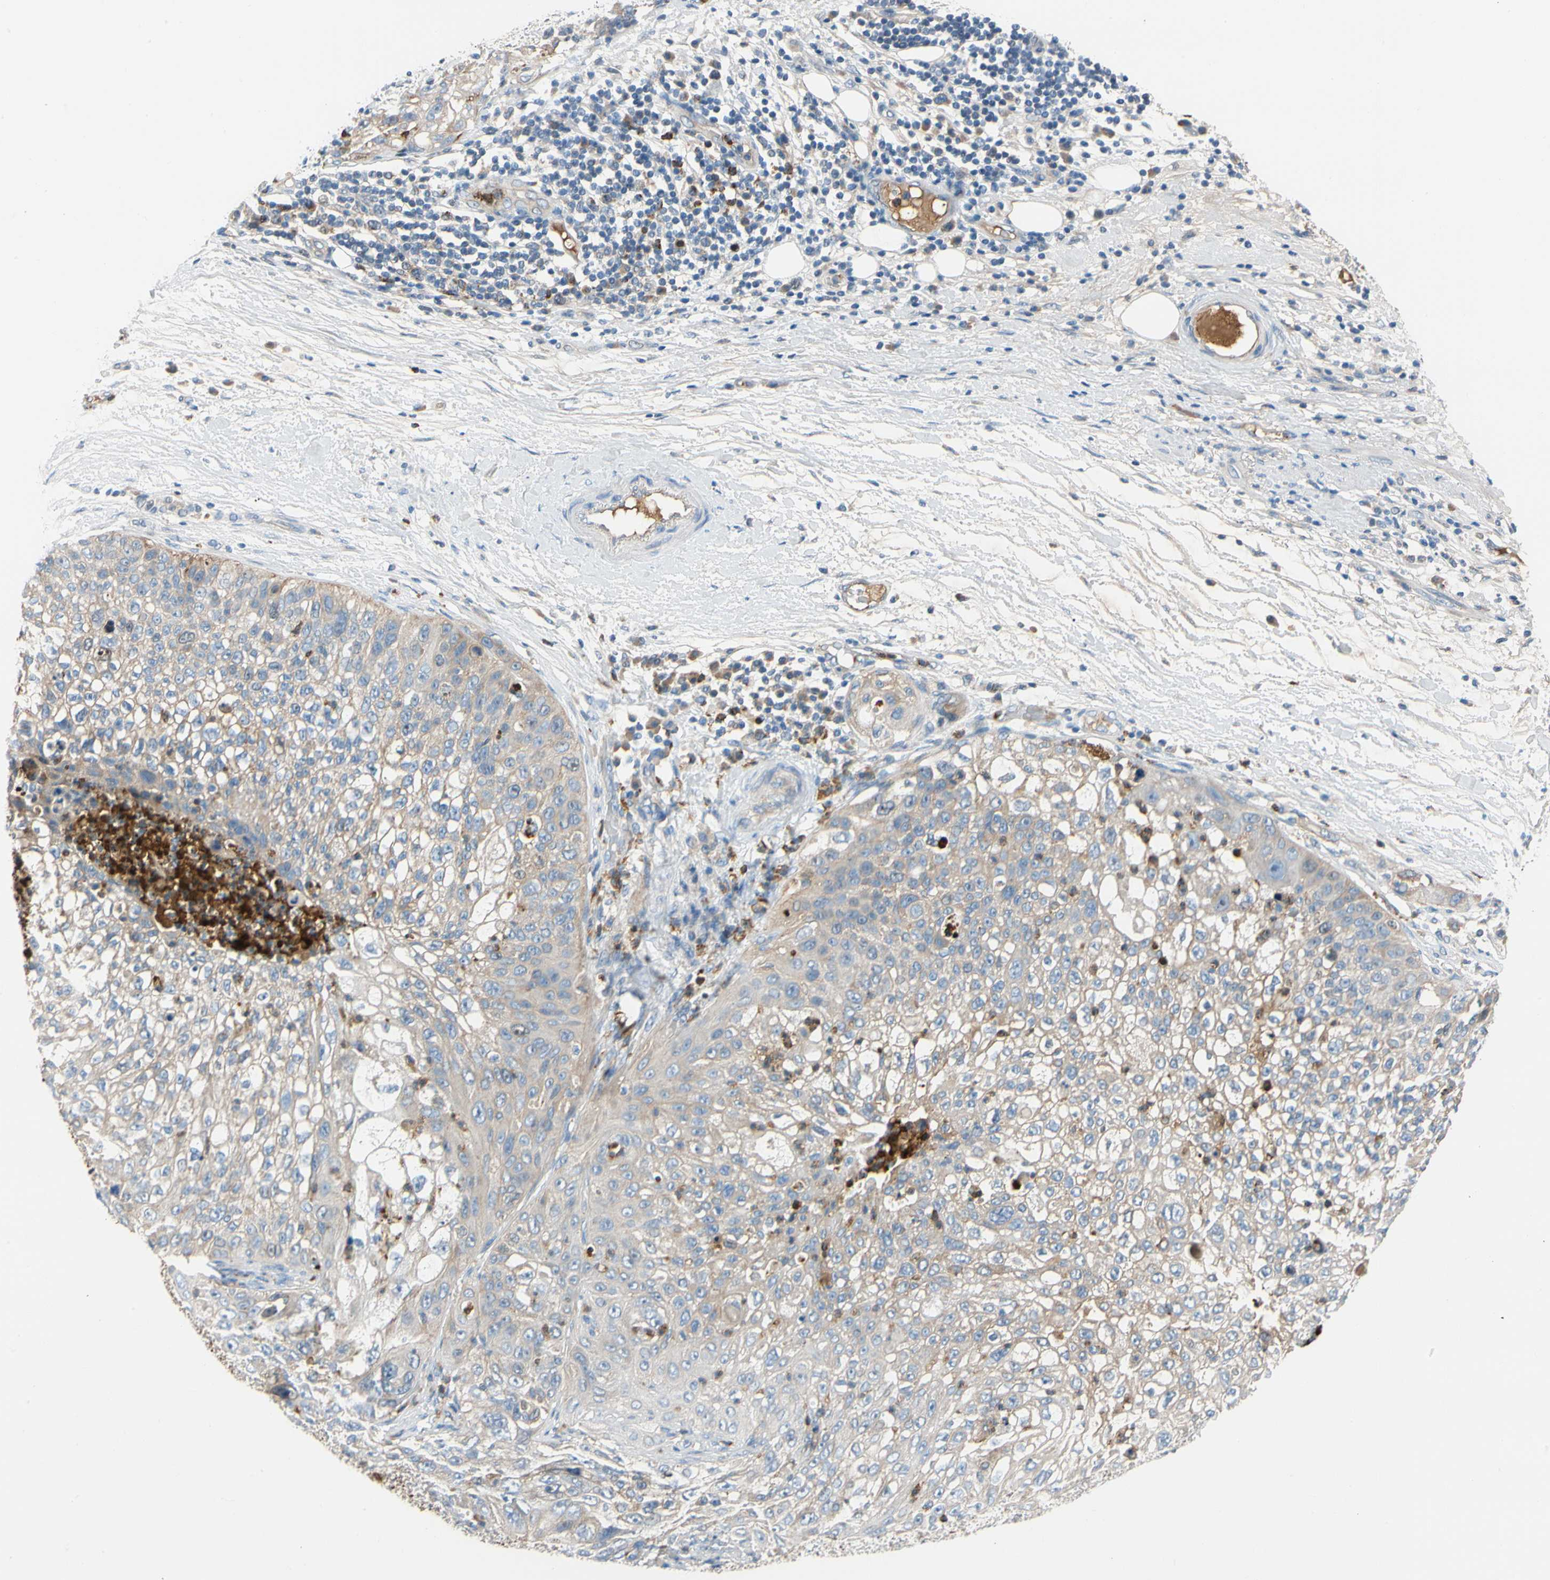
{"staining": {"intensity": "weak", "quantity": "<25%", "location": "cytoplasmic/membranous"}, "tissue": "lung cancer", "cell_type": "Tumor cells", "image_type": "cancer", "snomed": [{"axis": "morphology", "description": "Inflammation, NOS"}, {"axis": "morphology", "description": "Squamous cell carcinoma, NOS"}, {"axis": "topography", "description": "Lymph node"}, {"axis": "topography", "description": "Soft tissue"}, {"axis": "topography", "description": "Lung"}], "caption": "Immunohistochemistry of squamous cell carcinoma (lung) shows no expression in tumor cells. (Immunohistochemistry (ihc), brightfield microscopy, high magnification).", "gene": "HJURP", "patient": {"sex": "male", "age": 66}}